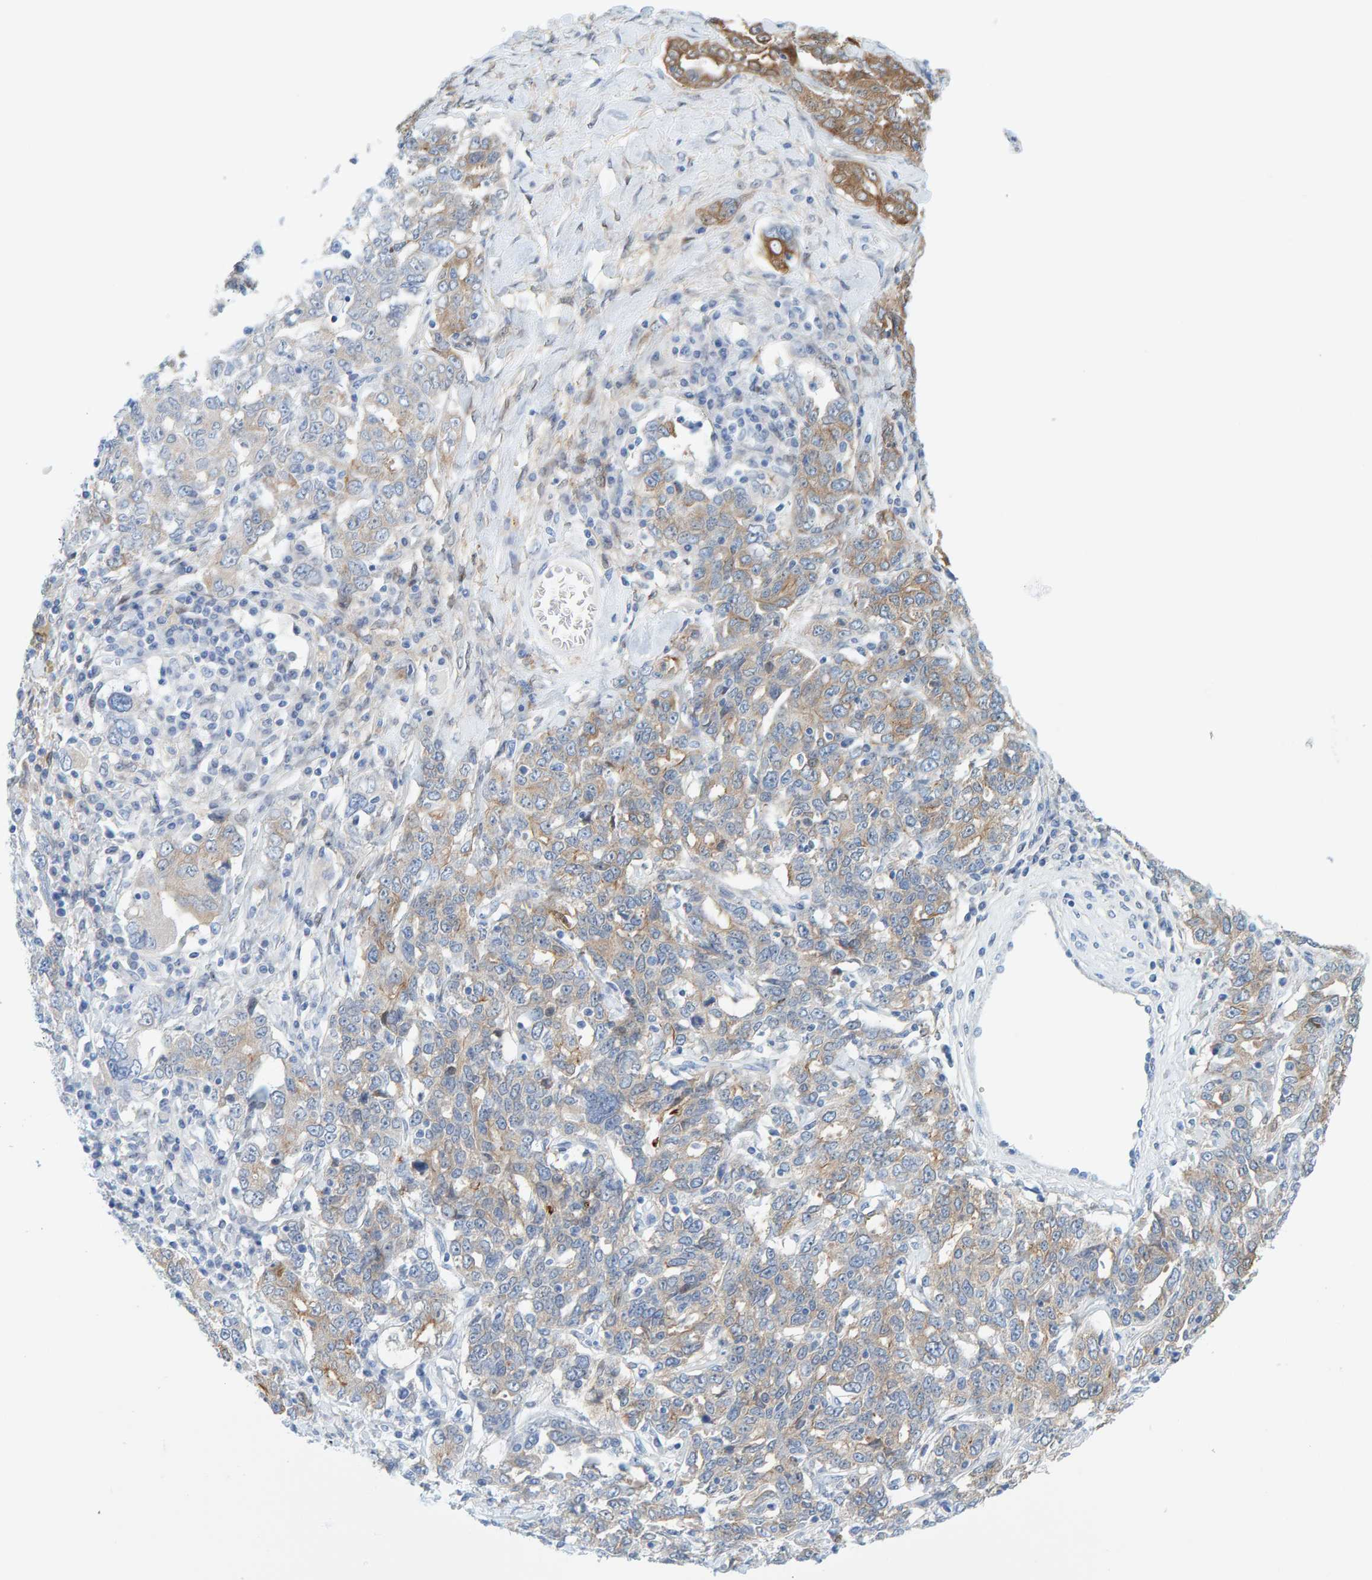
{"staining": {"intensity": "weak", "quantity": ">75%", "location": "cytoplasmic/membranous"}, "tissue": "ovarian cancer", "cell_type": "Tumor cells", "image_type": "cancer", "snomed": [{"axis": "morphology", "description": "Carcinoma, endometroid"}, {"axis": "topography", "description": "Ovary"}], "caption": "Immunohistochemical staining of human ovarian cancer (endometroid carcinoma) displays weak cytoplasmic/membranous protein positivity in approximately >75% of tumor cells. (brown staining indicates protein expression, while blue staining denotes nuclei).", "gene": "KLHL11", "patient": {"sex": "female", "age": 62}}